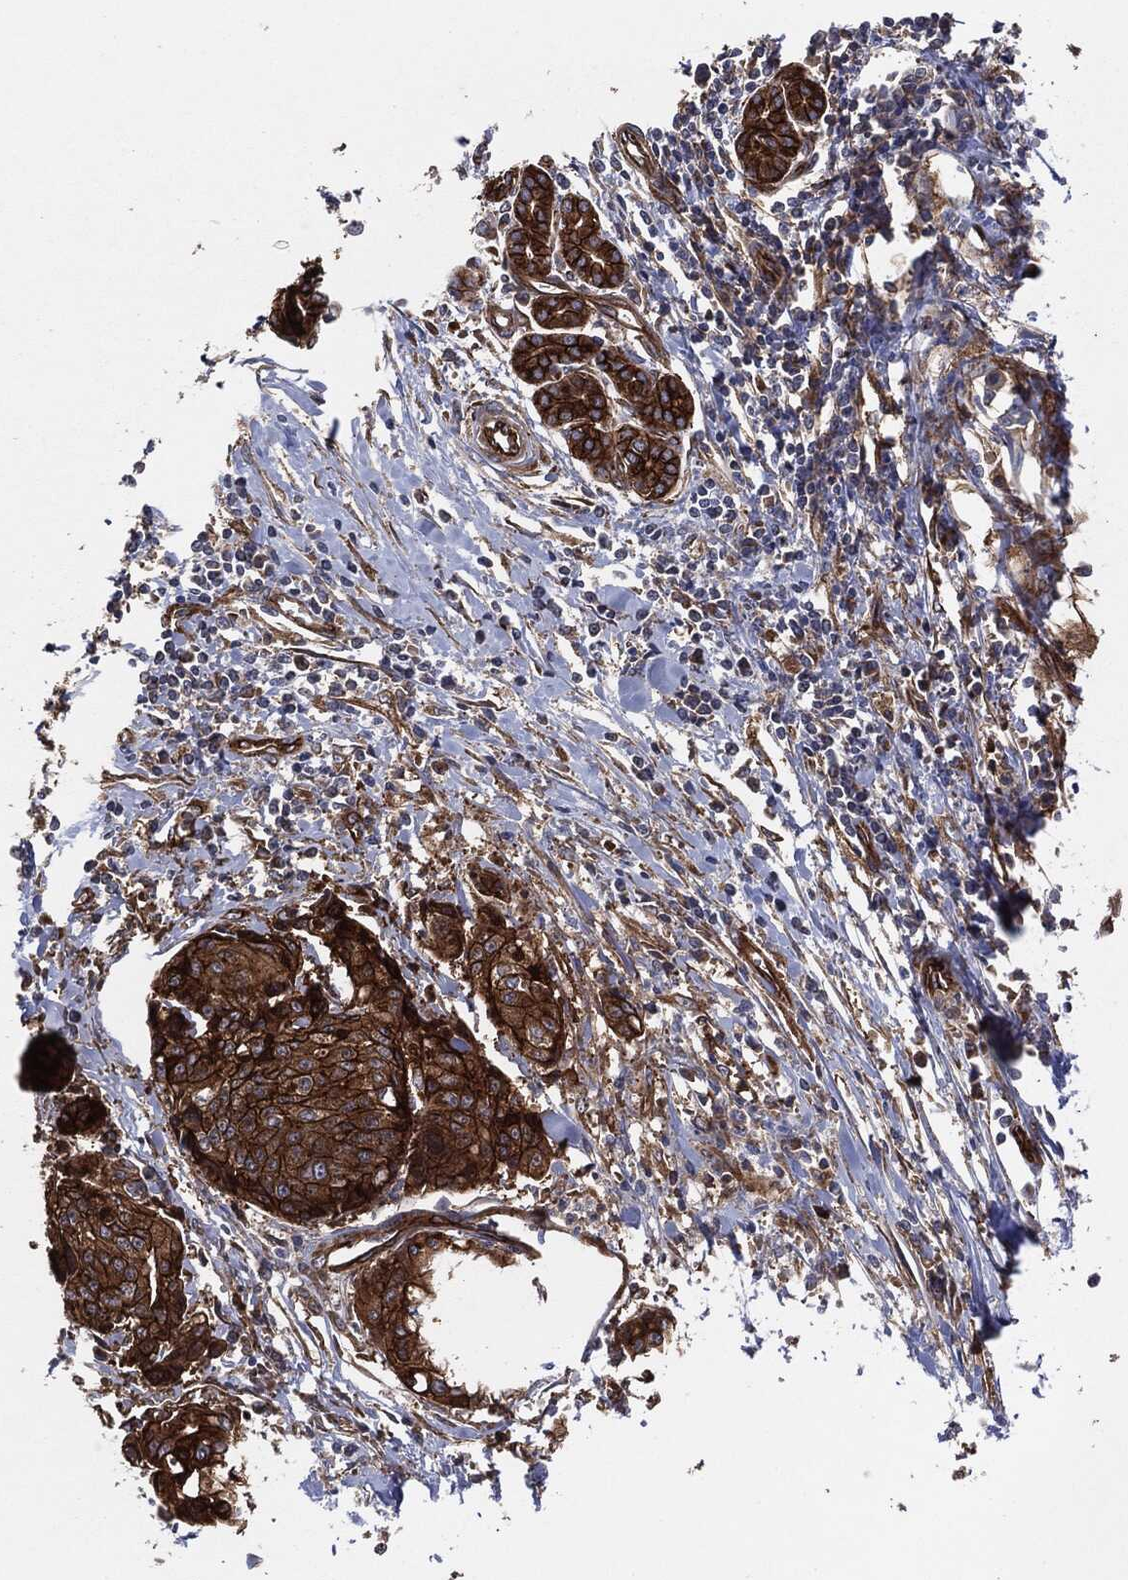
{"staining": {"intensity": "strong", "quantity": ">75%", "location": "cytoplasmic/membranous"}, "tissue": "pancreatic cancer", "cell_type": "Tumor cells", "image_type": "cancer", "snomed": [{"axis": "morphology", "description": "Adenocarcinoma, NOS"}, {"axis": "topography", "description": "Pancreas"}], "caption": "Immunohistochemistry micrograph of adenocarcinoma (pancreatic) stained for a protein (brown), which demonstrates high levels of strong cytoplasmic/membranous positivity in approximately >75% of tumor cells.", "gene": "CTNNA1", "patient": {"sex": "male", "age": 64}}